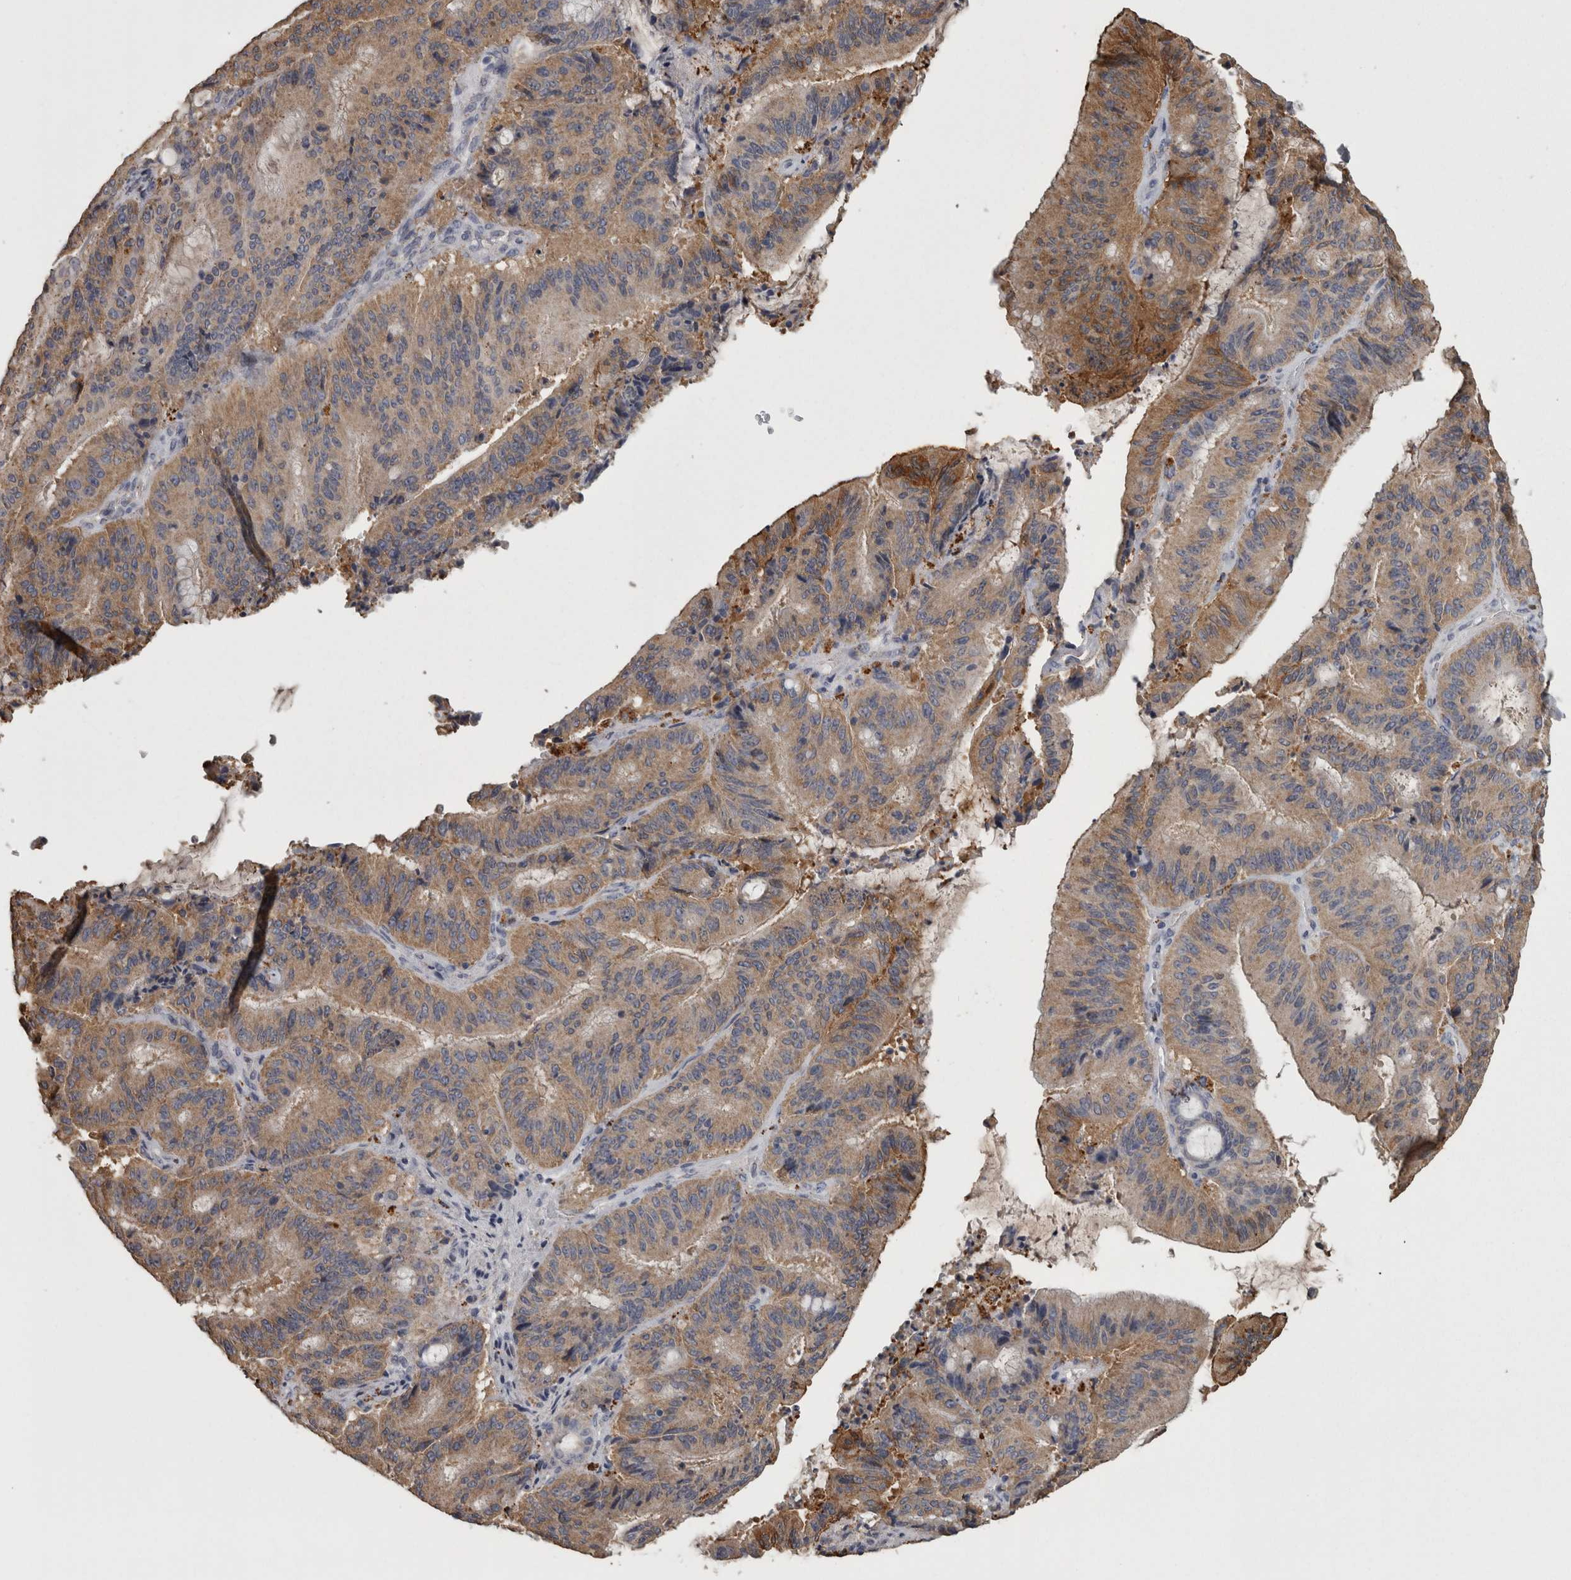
{"staining": {"intensity": "moderate", "quantity": ">75%", "location": "cytoplasmic/membranous"}, "tissue": "liver cancer", "cell_type": "Tumor cells", "image_type": "cancer", "snomed": [{"axis": "morphology", "description": "Normal tissue, NOS"}, {"axis": "morphology", "description": "Cholangiocarcinoma"}, {"axis": "topography", "description": "Liver"}, {"axis": "topography", "description": "Peripheral nerve tissue"}], "caption": "Immunohistochemistry (IHC) of human cholangiocarcinoma (liver) demonstrates medium levels of moderate cytoplasmic/membranous positivity in approximately >75% of tumor cells. (DAB (3,3'-diaminobenzidine) = brown stain, brightfield microscopy at high magnification).", "gene": "FRK", "patient": {"sex": "female", "age": 73}}